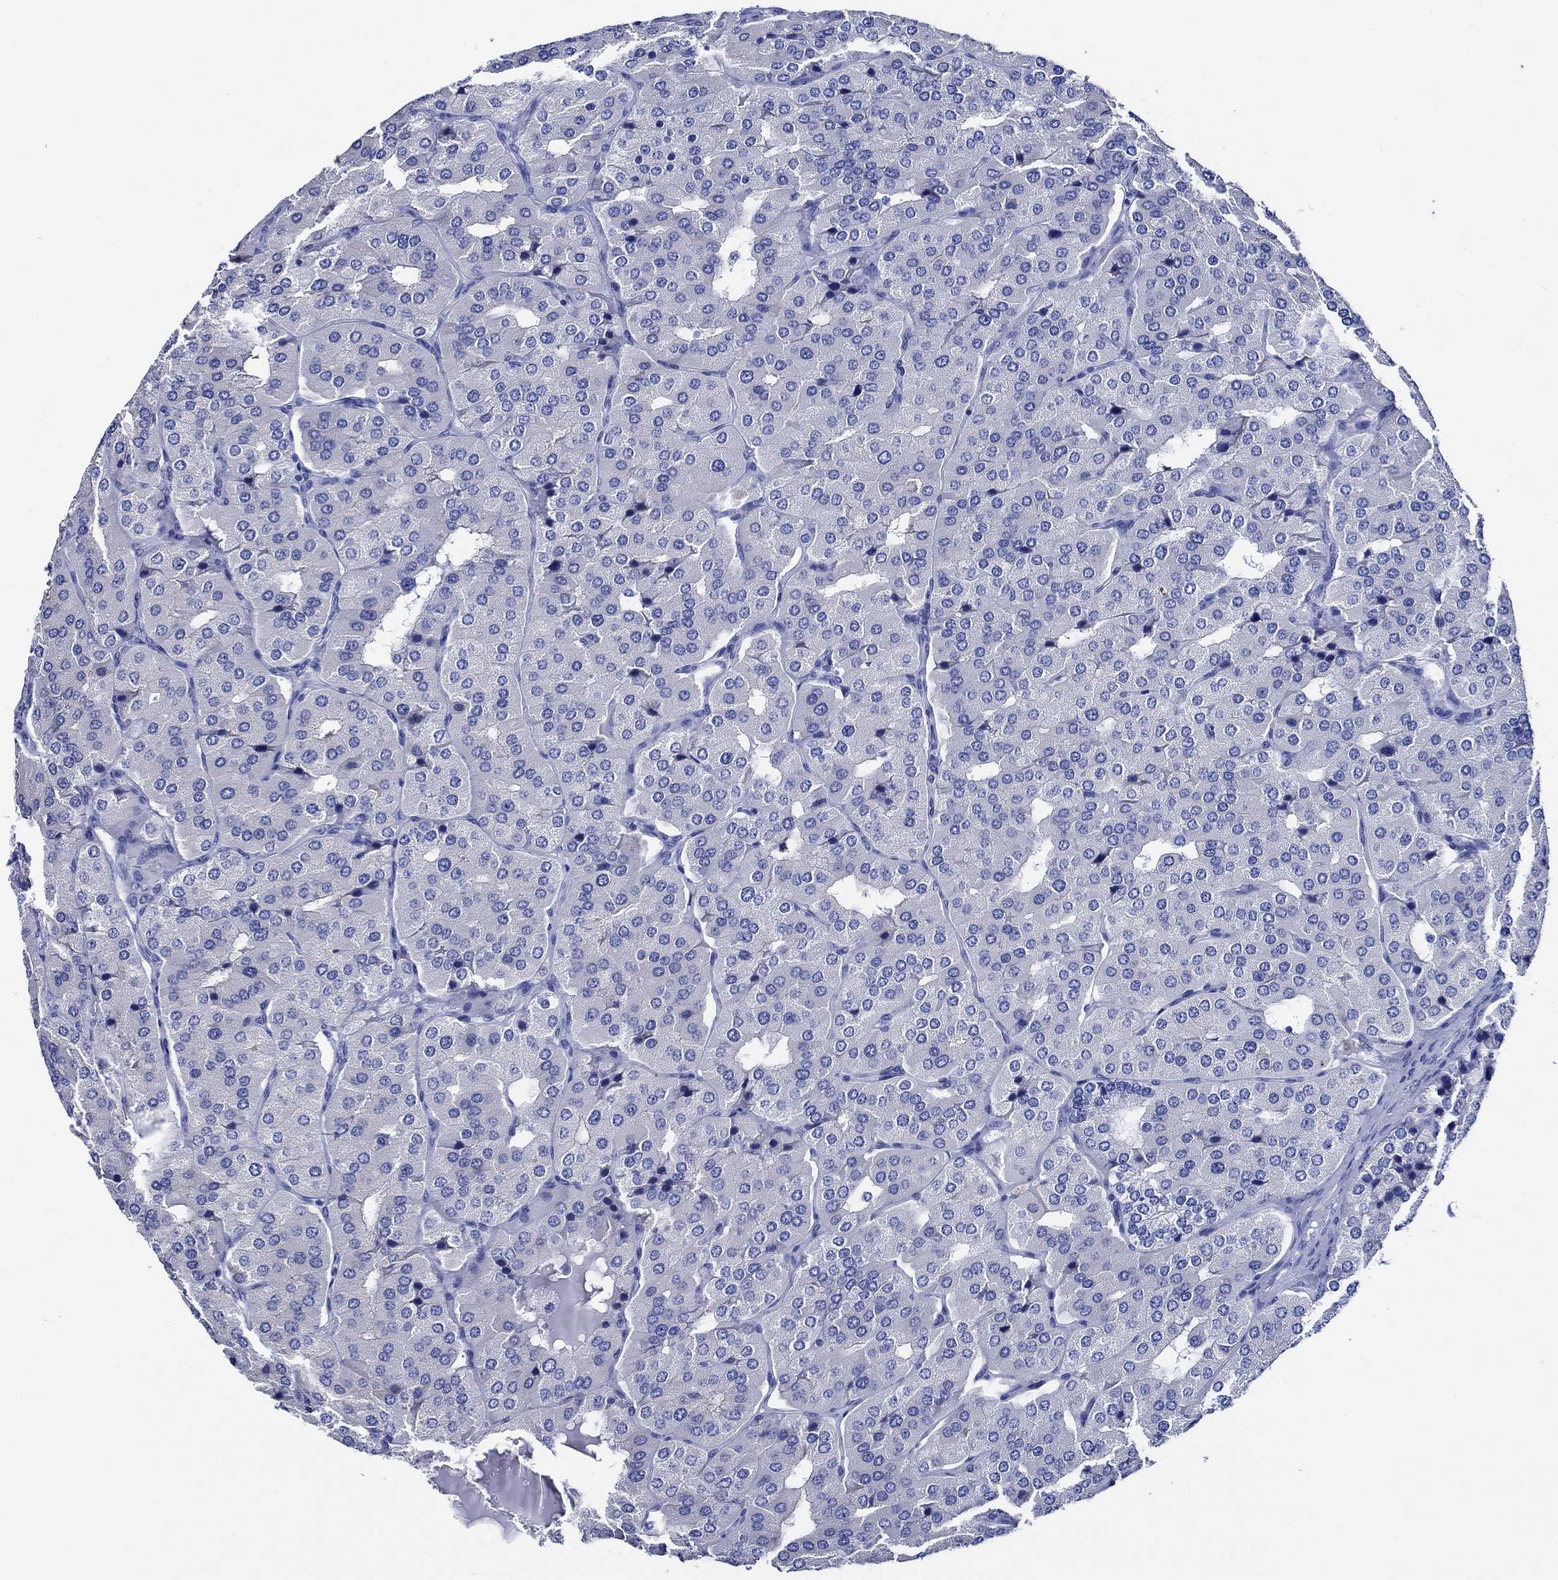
{"staining": {"intensity": "negative", "quantity": "none", "location": "none"}, "tissue": "parathyroid gland", "cell_type": "Glandular cells", "image_type": "normal", "snomed": [{"axis": "morphology", "description": "Normal tissue, NOS"}, {"axis": "morphology", "description": "Adenoma, NOS"}, {"axis": "topography", "description": "Parathyroid gland"}], "caption": "DAB (3,3'-diaminobenzidine) immunohistochemical staining of unremarkable parathyroid gland reveals no significant staining in glandular cells.", "gene": "WDR62", "patient": {"sex": "female", "age": 86}}